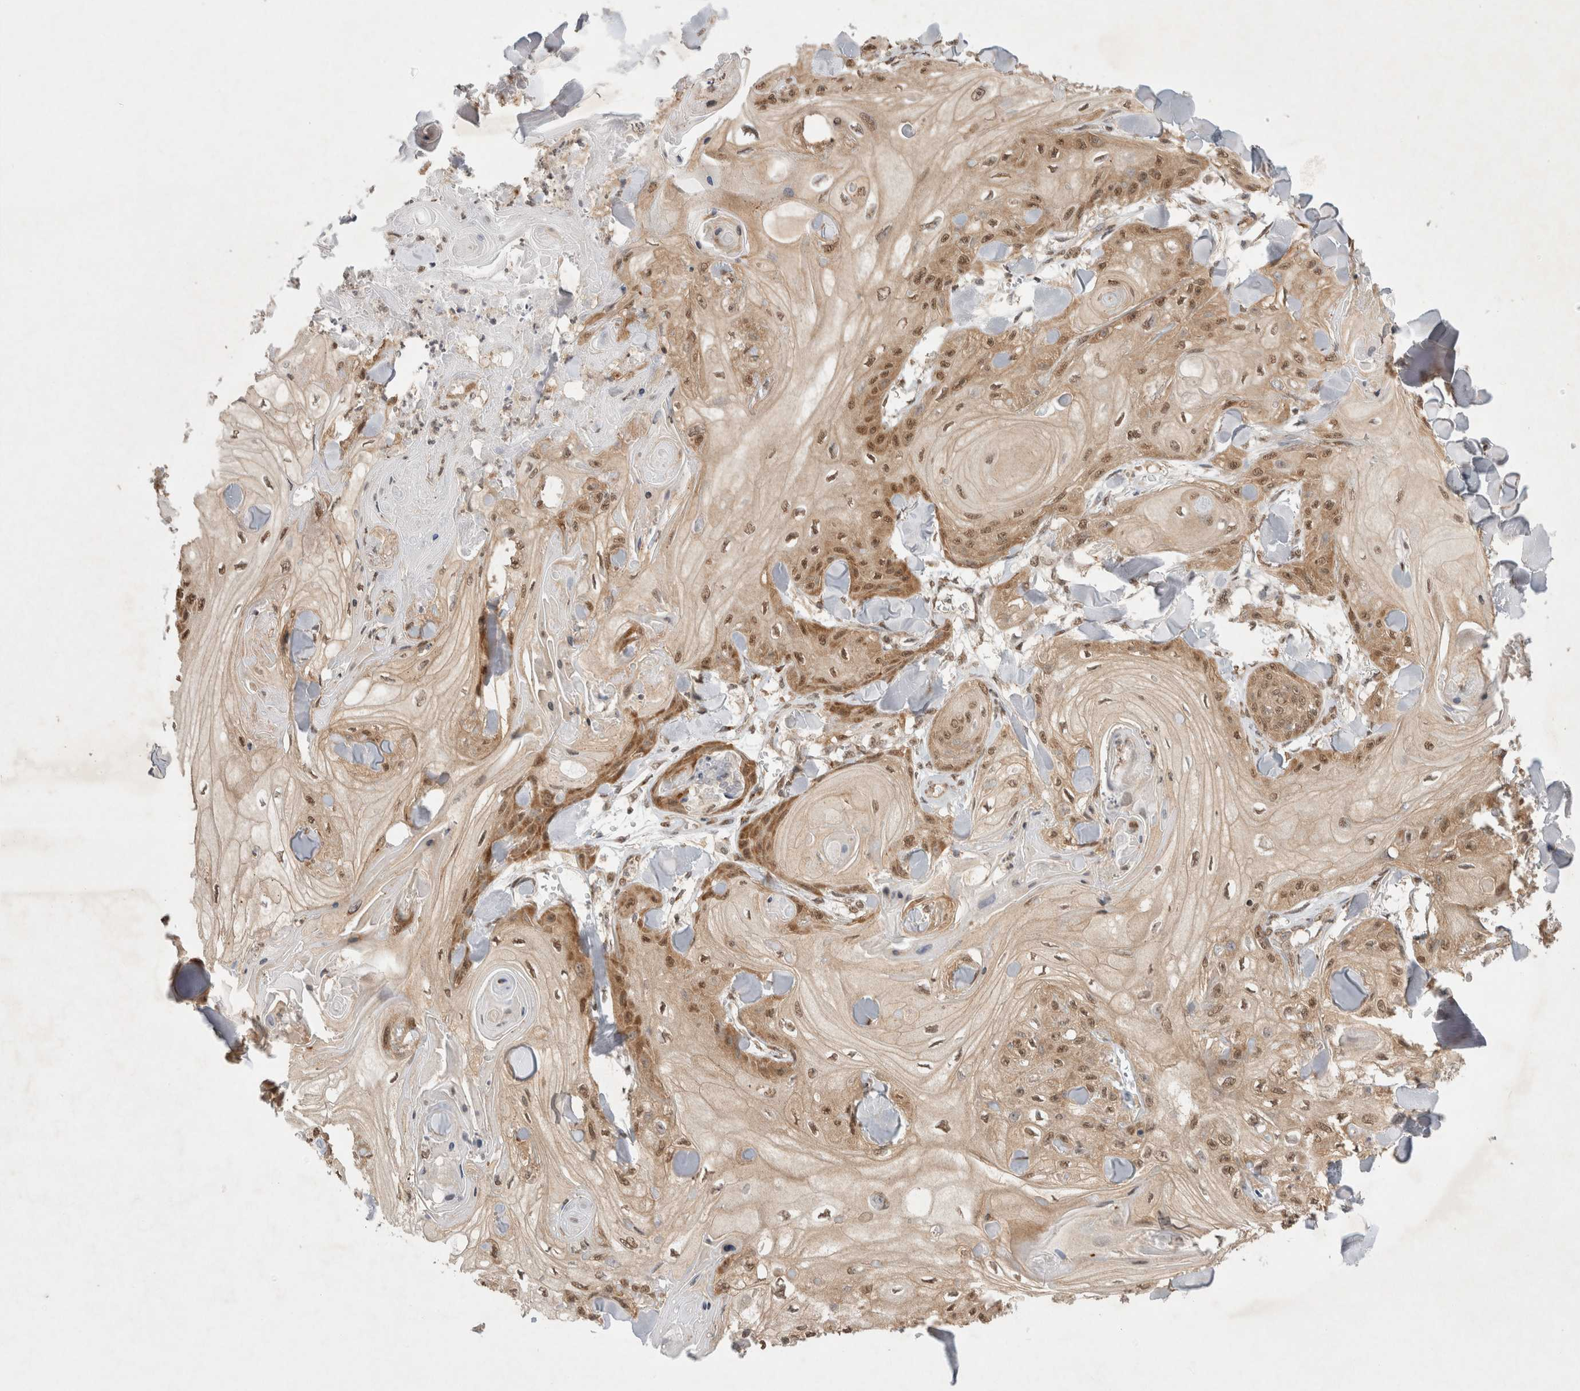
{"staining": {"intensity": "moderate", "quantity": "25%-75%", "location": "cytoplasmic/membranous,nuclear"}, "tissue": "skin cancer", "cell_type": "Tumor cells", "image_type": "cancer", "snomed": [{"axis": "morphology", "description": "Squamous cell carcinoma, NOS"}, {"axis": "topography", "description": "Skin"}], "caption": "Skin cancer stained for a protein (brown) reveals moderate cytoplasmic/membranous and nuclear positive expression in approximately 25%-75% of tumor cells.", "gene": "WIPF2", "patient": {"sex": "male", "age": 74}}